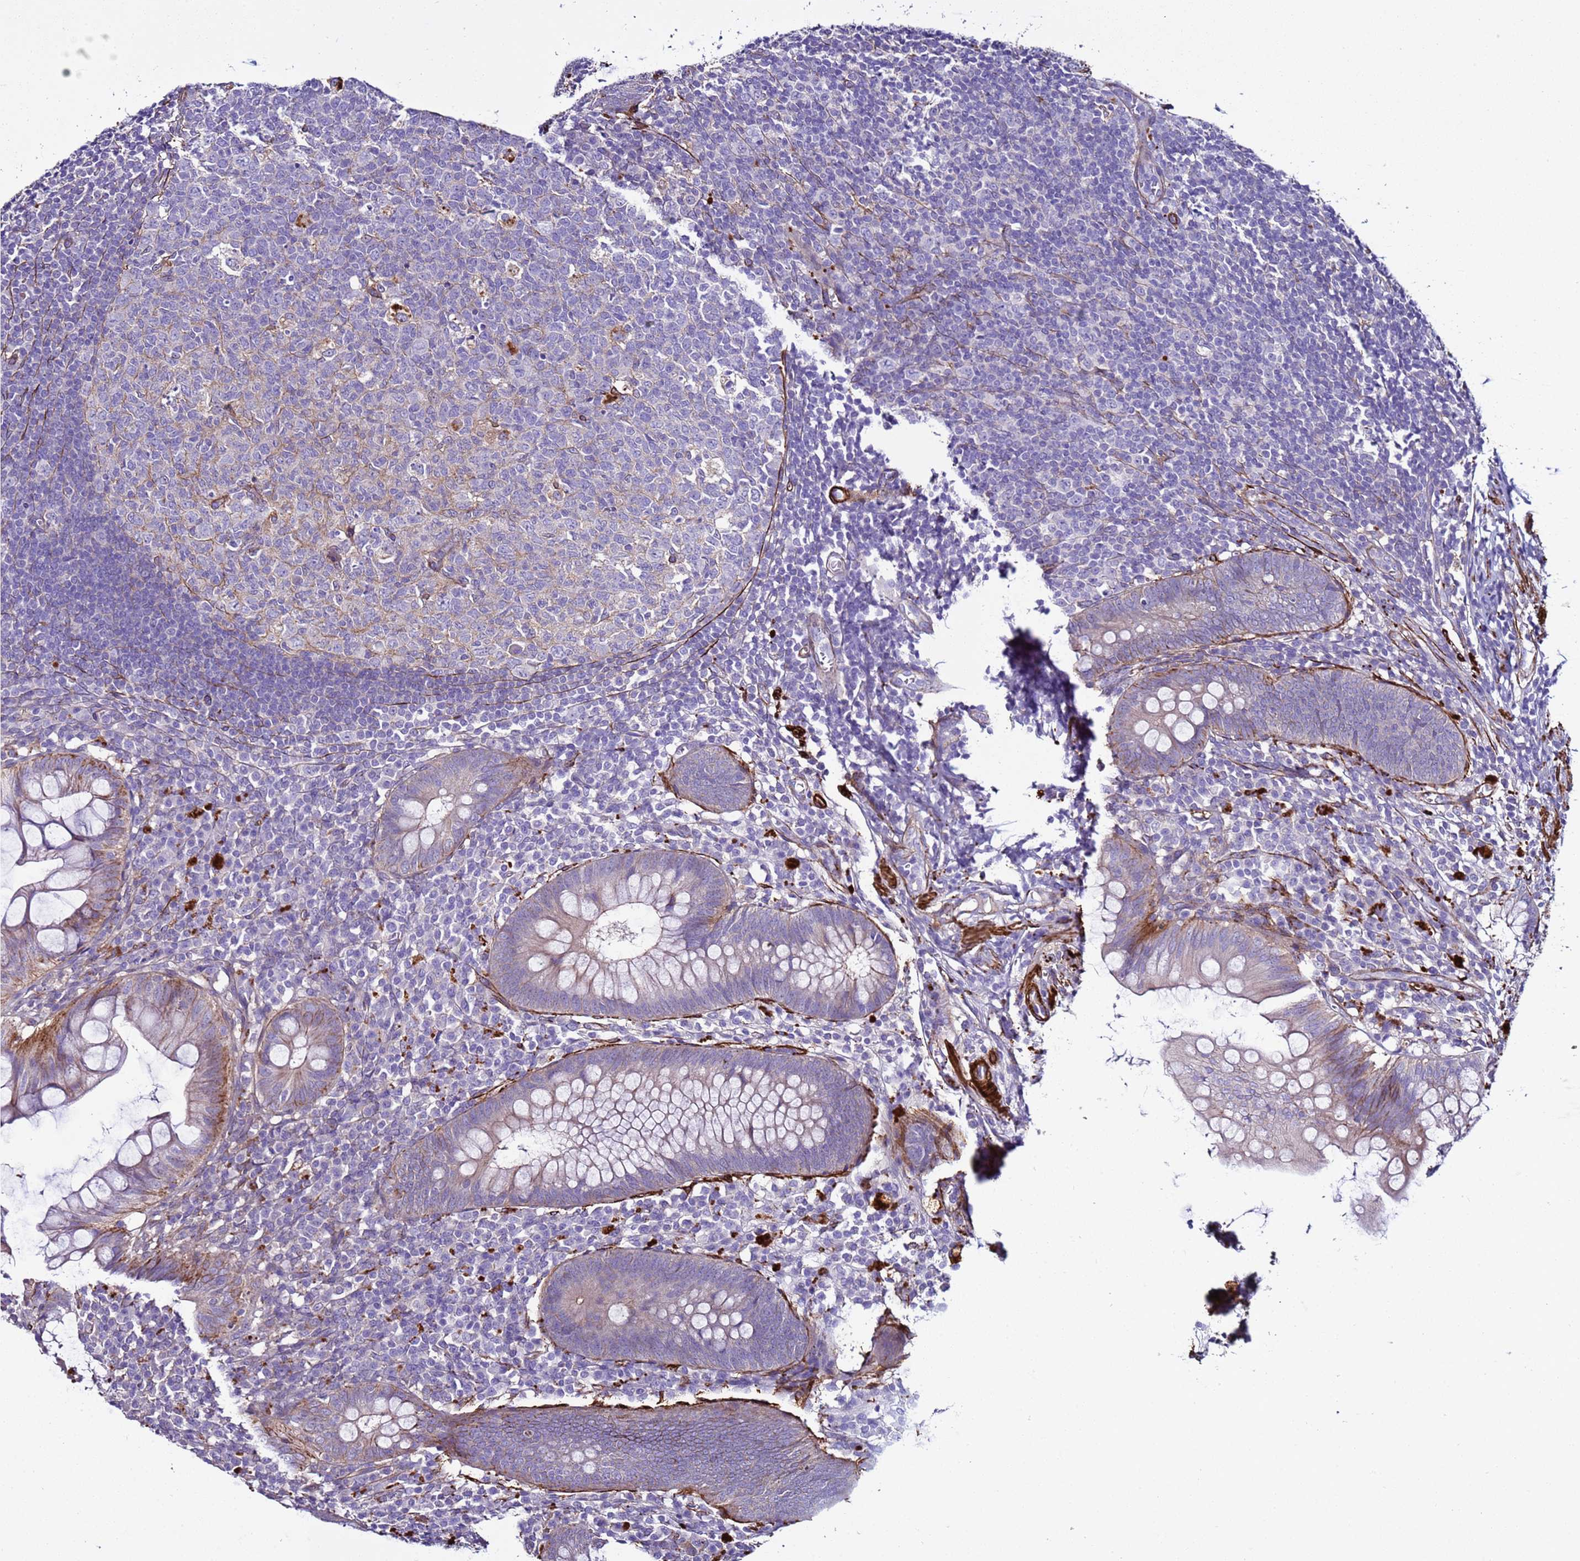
{"staining": {"intensity": "moderate", "quantity": "<25%", "location": "cytoplasmic/membranous"}, "tissue": "appendix", "cell_type": "Glandular cells", "image_type": "normal", "snomed": [{"axis": "morphology", "description": "Normal tissue, NOS"}, {"axis": "topography", "description": "Appendix"}], "caption": "Protein expression analysis of normal appendix demonstrates moderate cytoplasmic/membranous staining in about <25% of glandular cells. The staining was performed using DAB (3,3'-diaminobenzidine) to visualize the protein expression in brown, while the nuclei were stained in blue with hematoxylin (Magnification: 20x).", "gene": "RABL2A", "patient": {"sex": "male", "age": 56}}